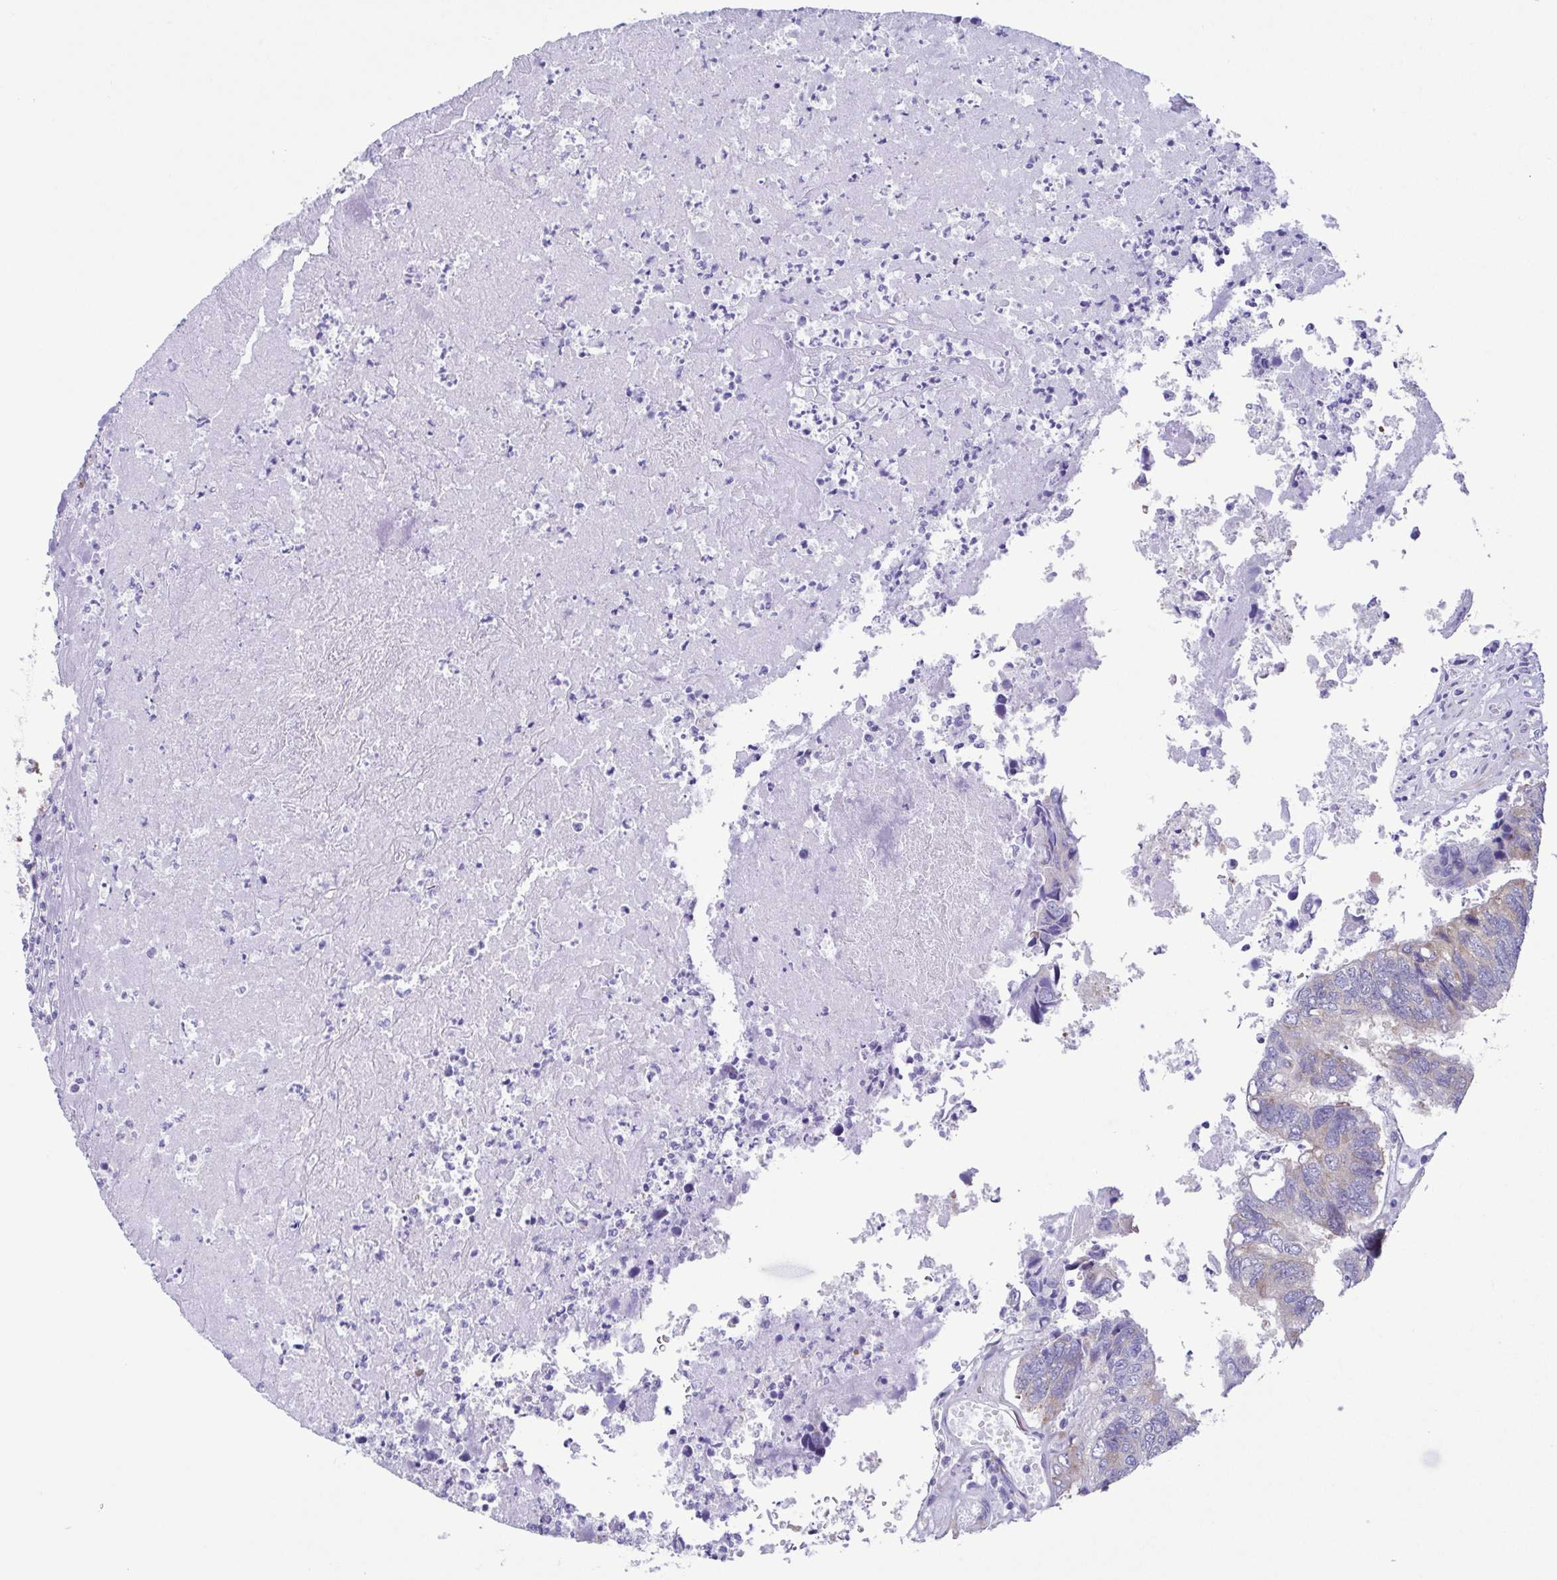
{"staining": {"intensity": "weak", "quantity": "<25%", "location": "cytoplasmic/membranous"}, "tissue": "colorectal cancer", "cell_type": "Tumor cells", "image_type": "cancer", "snomed": [{"axis": "morphology", "description": "Adenocarcinoma, NOS"}, {"axis": "topography", "description": "Colon"}], "caption": "High magnification brightfield microscopy of colorectal adenocarcinoma stained with DAB (3,3'-diaminobenzidine) (brown) and counterstained with hematoxylin (blue): tumor cells show no significant expression.", "gene": "TNNI3", "patient": {"sex": "female", "age": 67}}